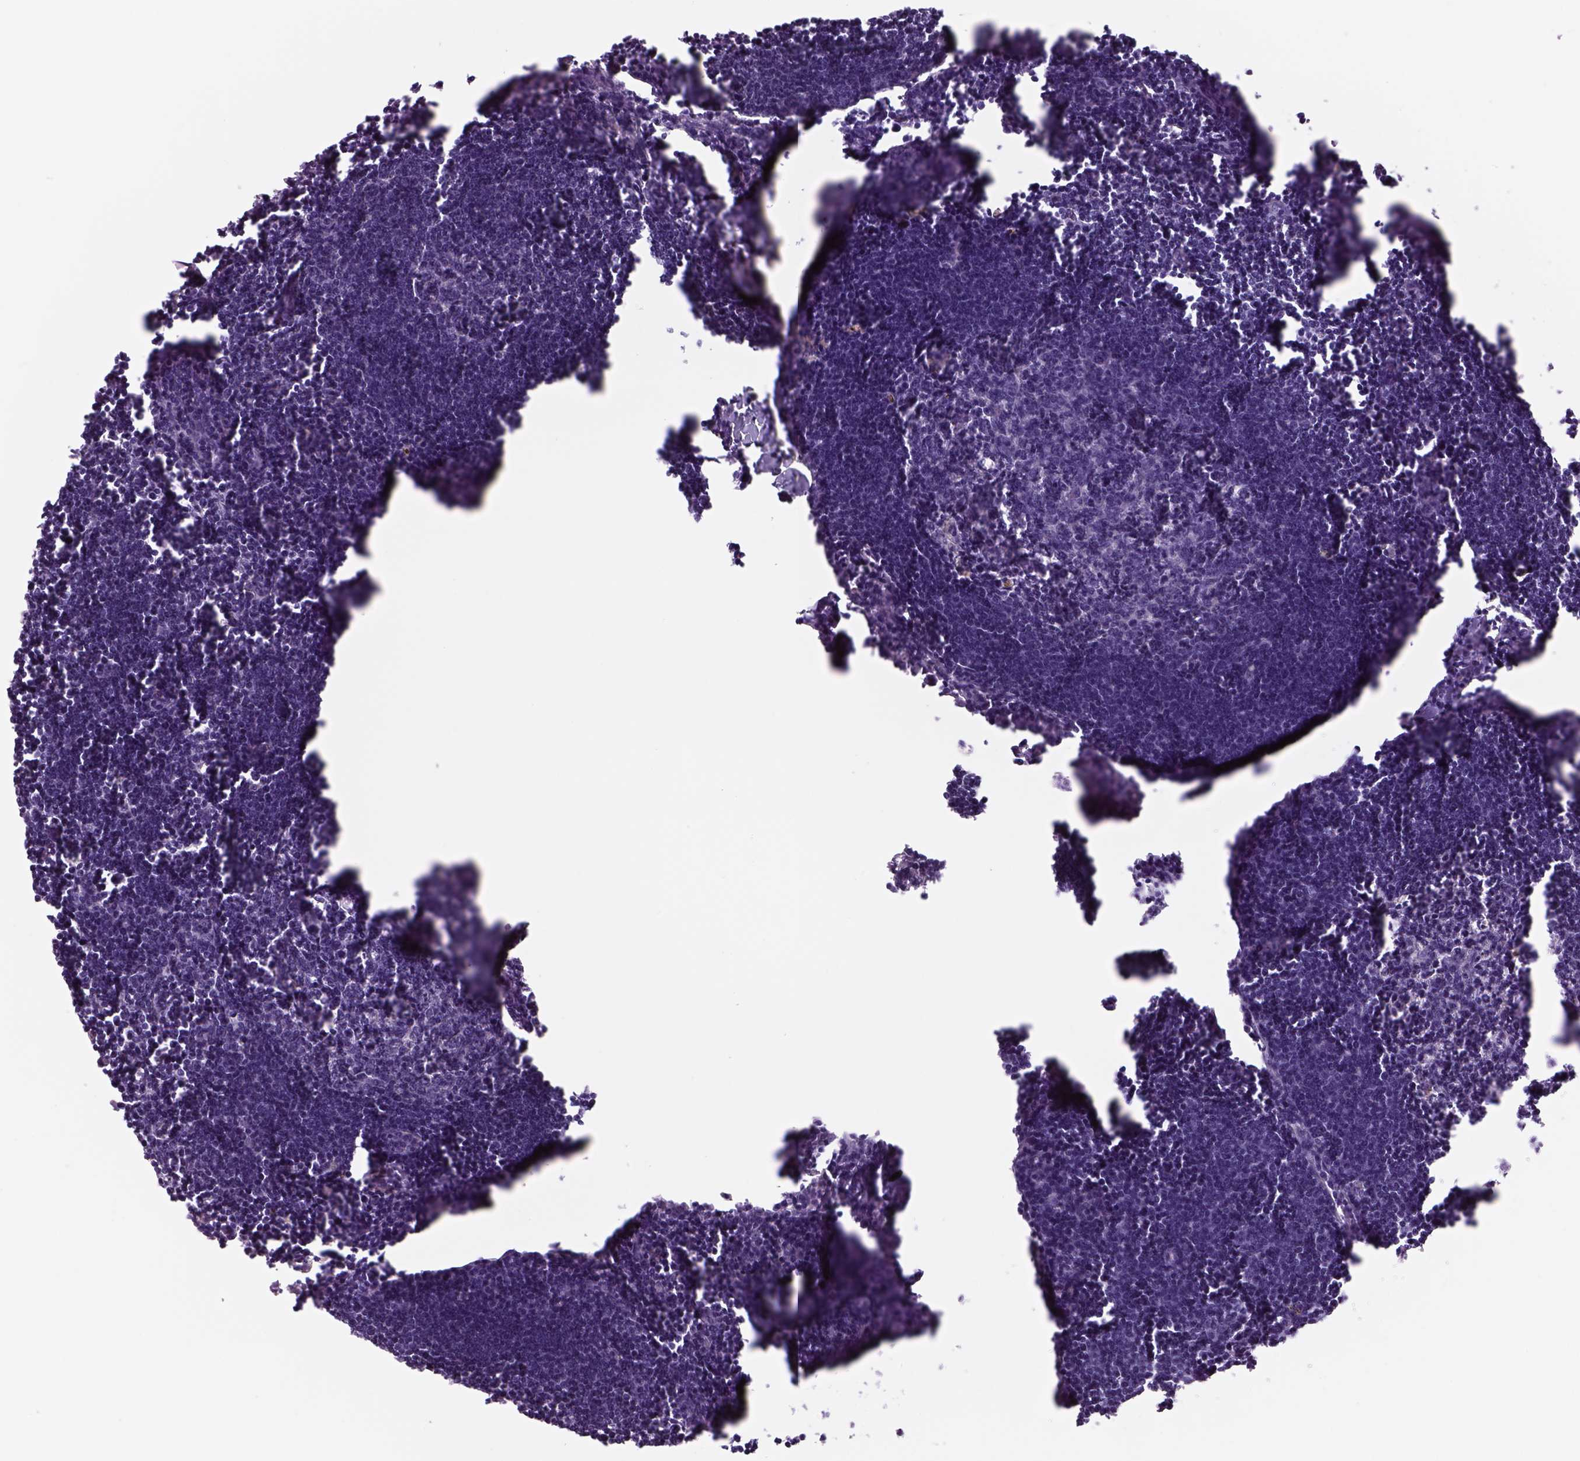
{"staining": {"intensity": "negative", "quantity": "none", "location": "none"}, "tissue": "lymph node", "cell_type": "Germinal center cells", "image_type": "normal", "snomed": [{"axis": "morphology", "description": "Normal tissue, NOS"}, {"axis": "topography", "description": "Lymph node"}], "caption": "Germinal center cells show no significant protein staining in unremarkable lymph node. (DAB immunohistochemistry with hematoxylin counter stain).", "gene": "MDH1B", "patient": {"sex": "male", "age": 55}}